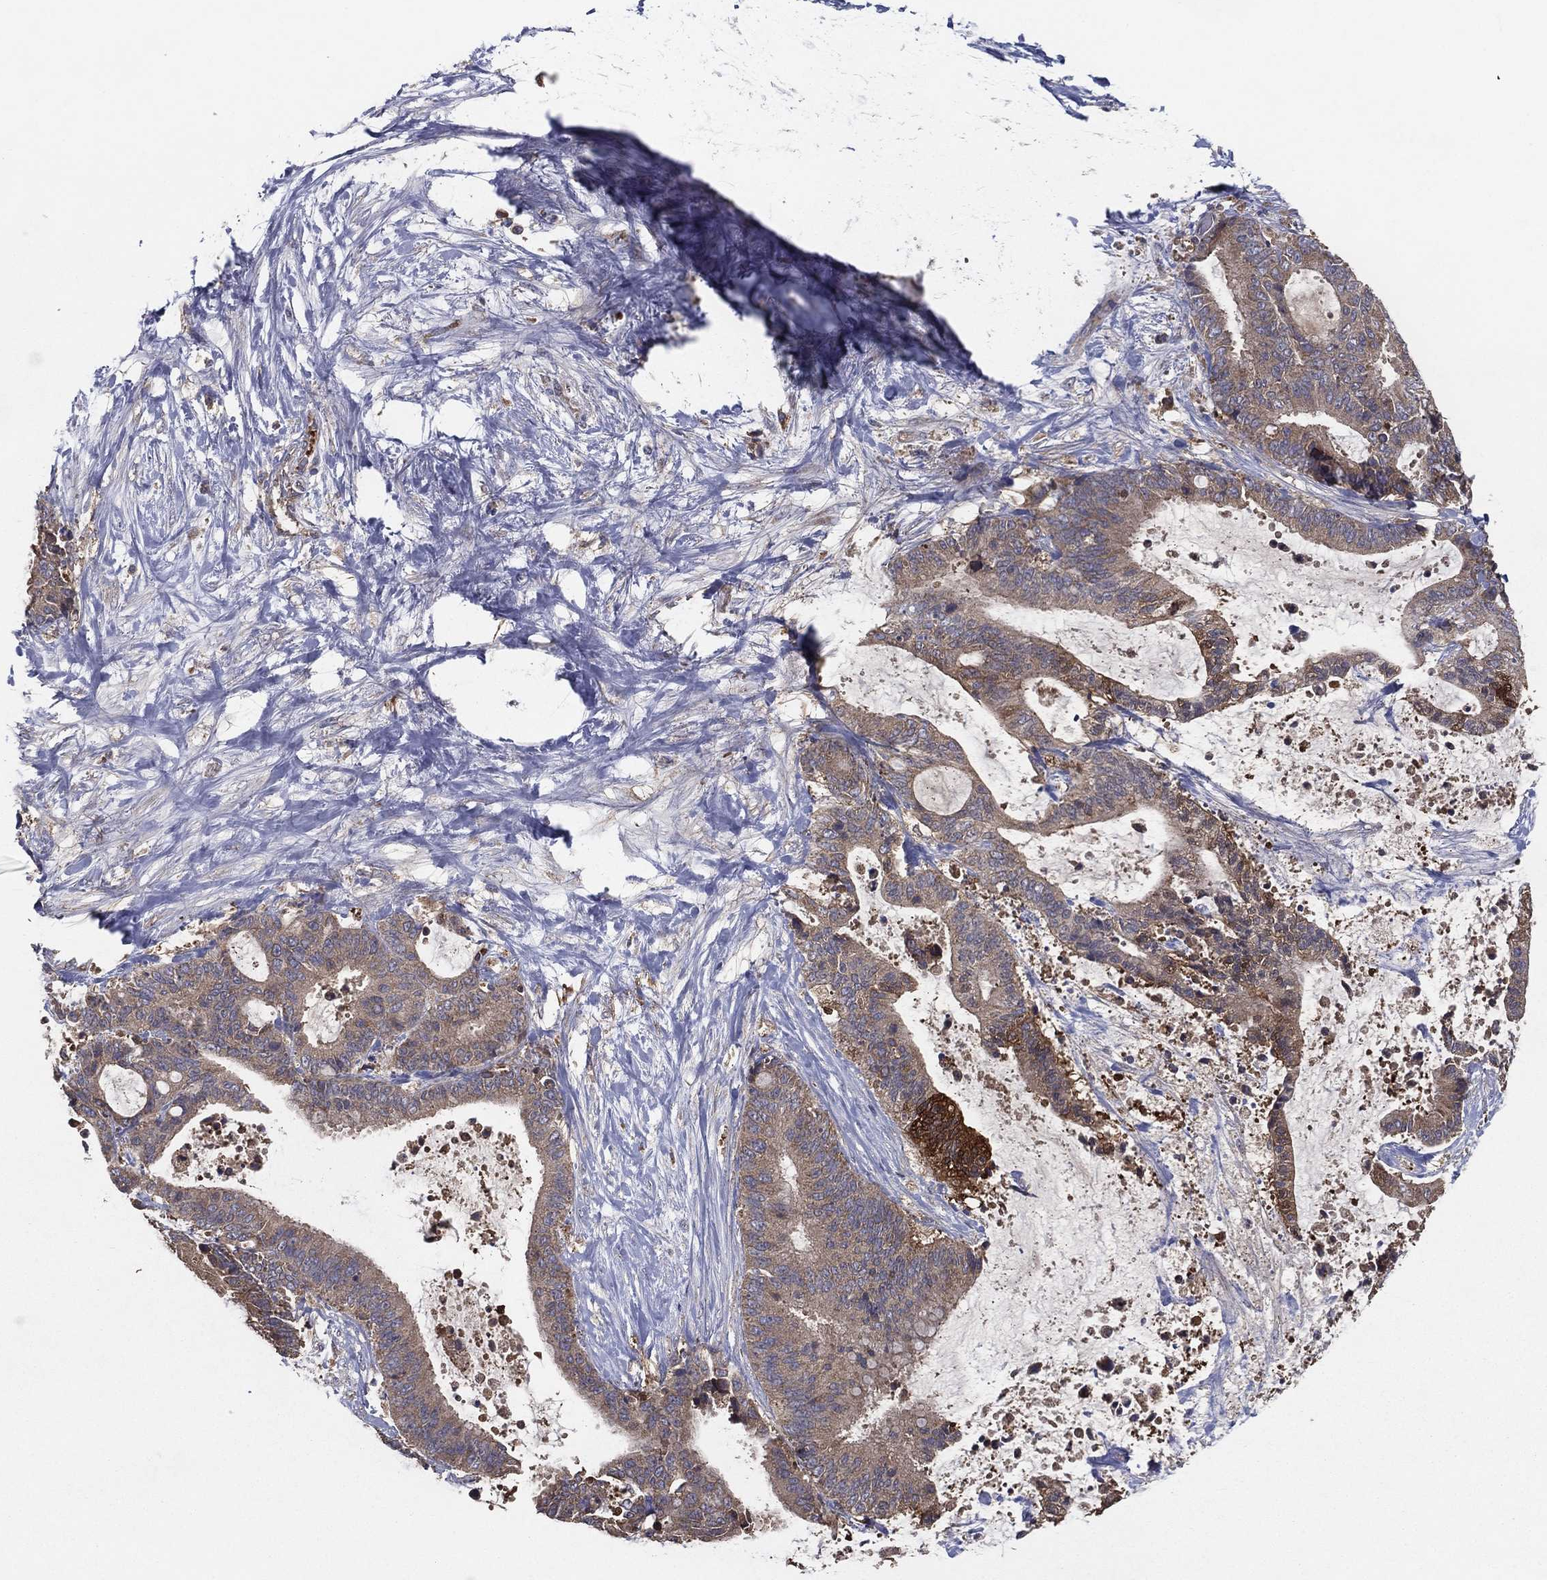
{"staining": {"intensity": "weak", "quantity": ">75%", "location": "cytoplasmic/membranous"}, "tissue": "liver cancer", "cell_type": "Tumor cells", "image_type": "cancer", "snomed": [{"axis": "morphology", "description": "Cholangiocarcinoma"}, {"axis": "topography", "description": "Liver"}], "caption": "Weak cytoplasmic/membranous positivity is seen in approximately >75% of tumor cells in cholangiocarcinoma (liver).", "gene": "MT-ND1", "patient": {"sex": "female", "age": 73}}